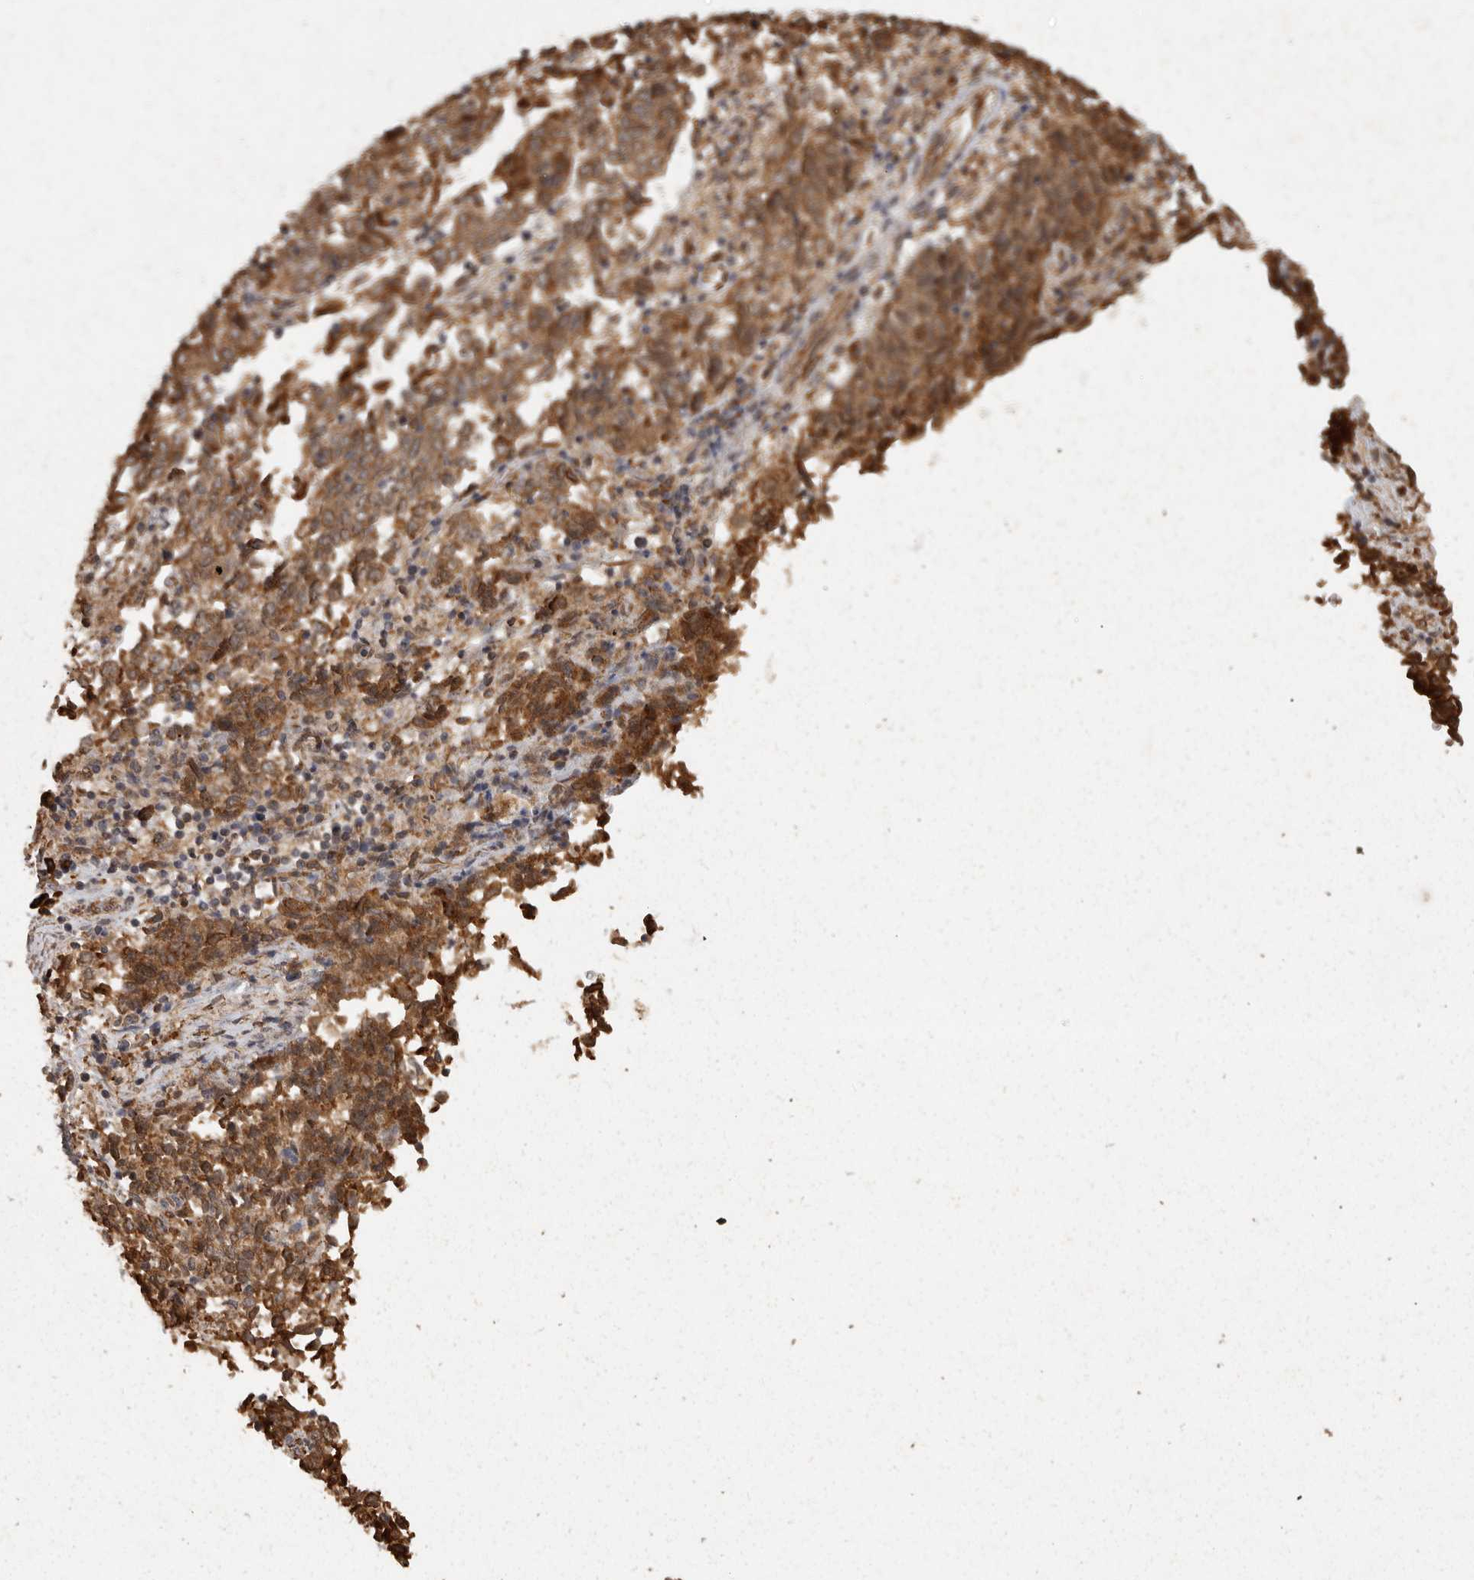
{"staining": {"intensity": "moderate", "quantity": ">75%", "location": "cytoplasmic/membranous"}, "tissue": "endometrial cancer", "cell_type": "Tumor cells", "image_type": "cancer", "snomed": [{"axis": "morphology", "description": "Adenocarcinoma, NOS"}, {"axis": "topography", "description": "Endometrium"}], "caption": "Immunohistochemistry of human endometrial adenocarcinoma exhibits medium levels of moderate cytoplasmic/membranous staining in approximately >75% of tumor cells.", "gene": "ZNF83", "patient": {"sex": "female", "age": 80}}